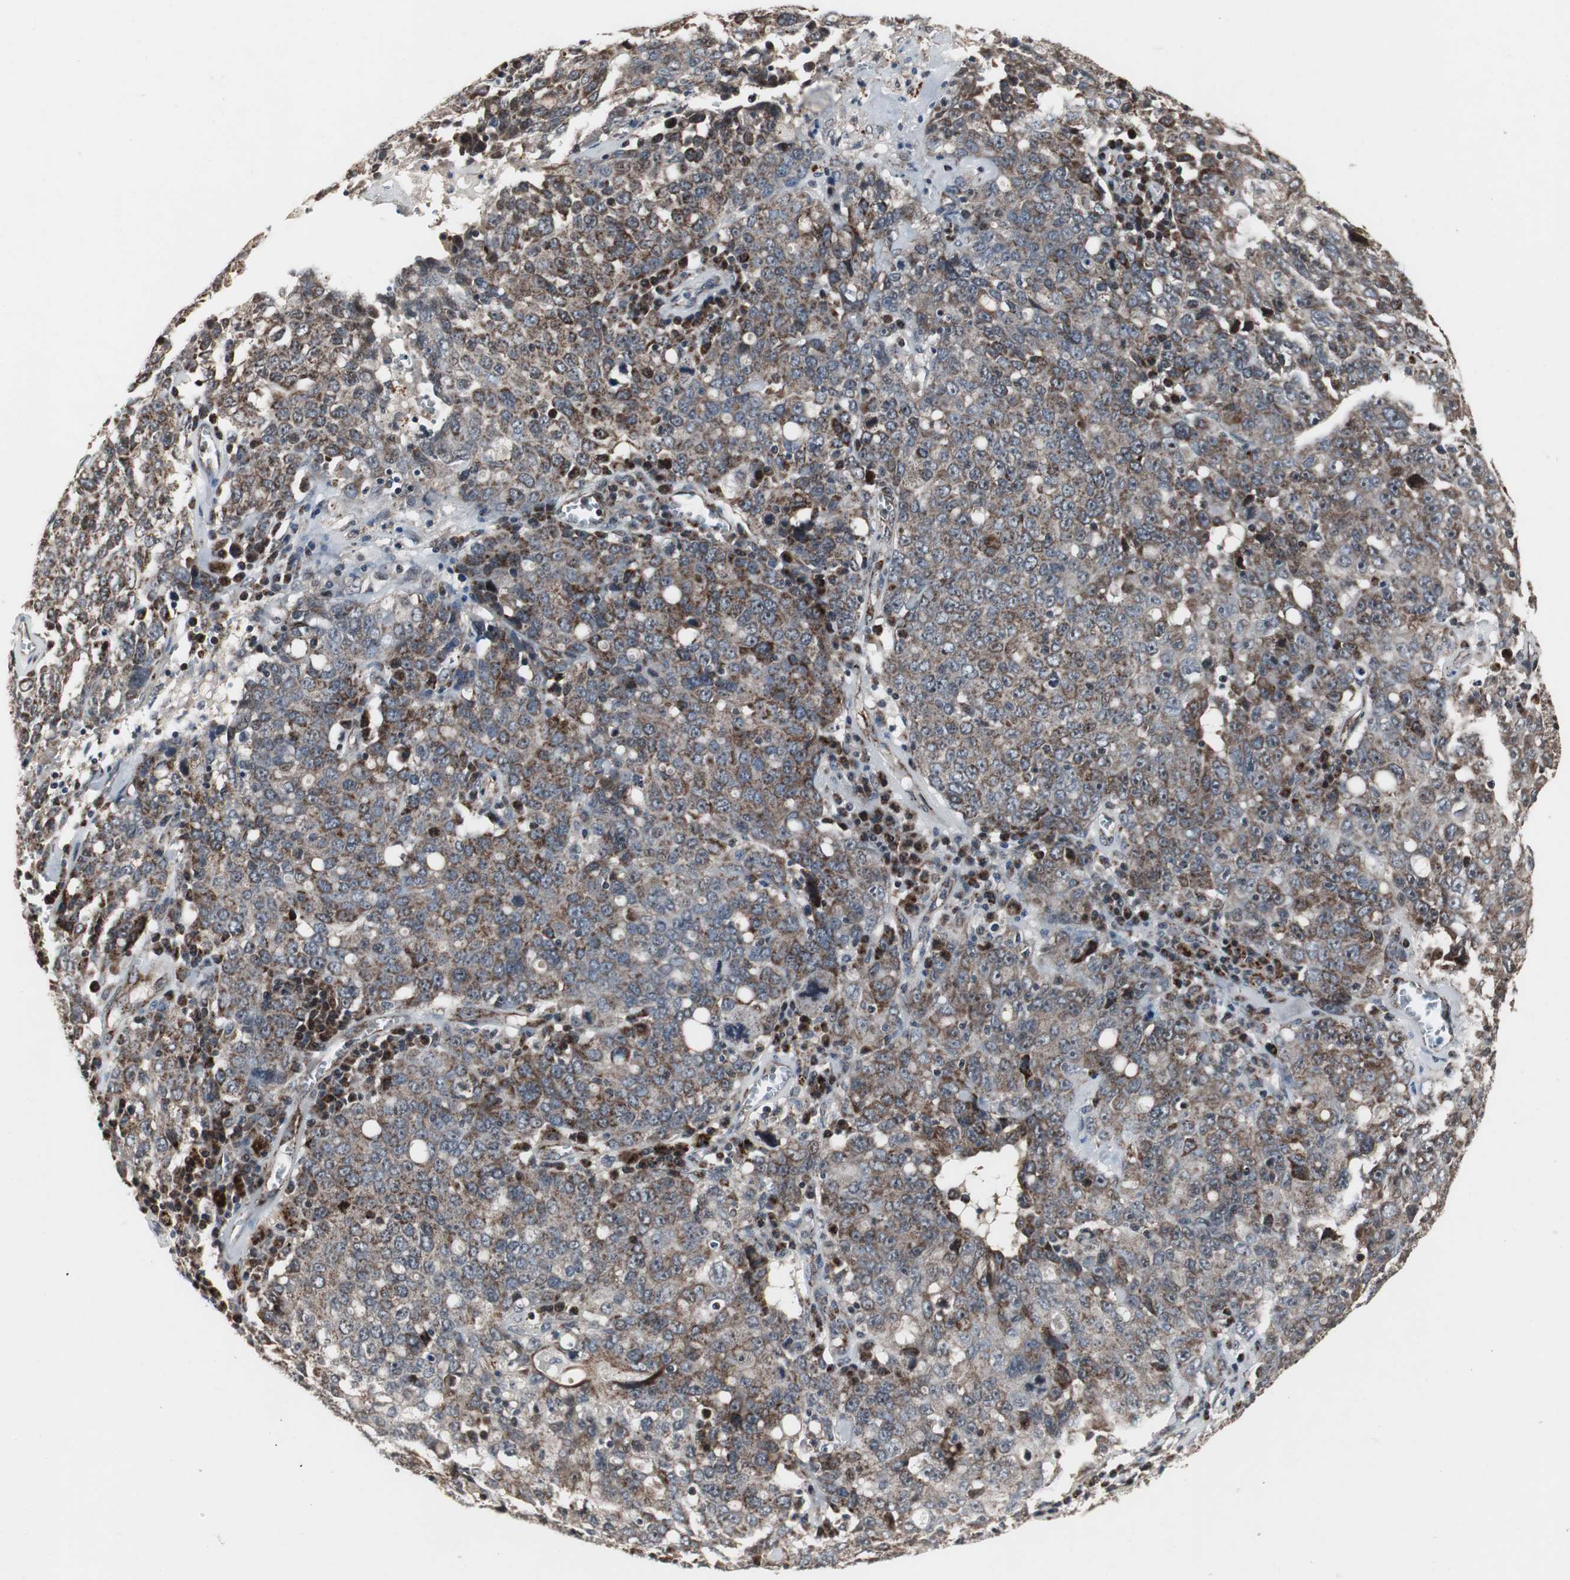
{"staining": {"intensity": "moderate", "quantity": ">75%", "location": "cytoplasmic/membranous"}, "tissue": "ovarian cancer", "cell_type": "Tumor cells", "image_type": "cancer", "snomed": [{"axis": "morphology", "description": "Carcinoma, endometroid"}, {"axis": "topography", "description": "Ovary"}], "caption": "Immunohistochemistry (IHC) image of neoplastic tissue: human ovarian cancer (endometroid carcinoma) stained using IHC reveals medium levels of moderate protein expression localized specifically in the cytoplasmic/membranous of tumor cells, appearing as a cytoplasmic/membranous brown color.", "gene": "MRPL40", "patient": {"sex": "female", "age": 62}}